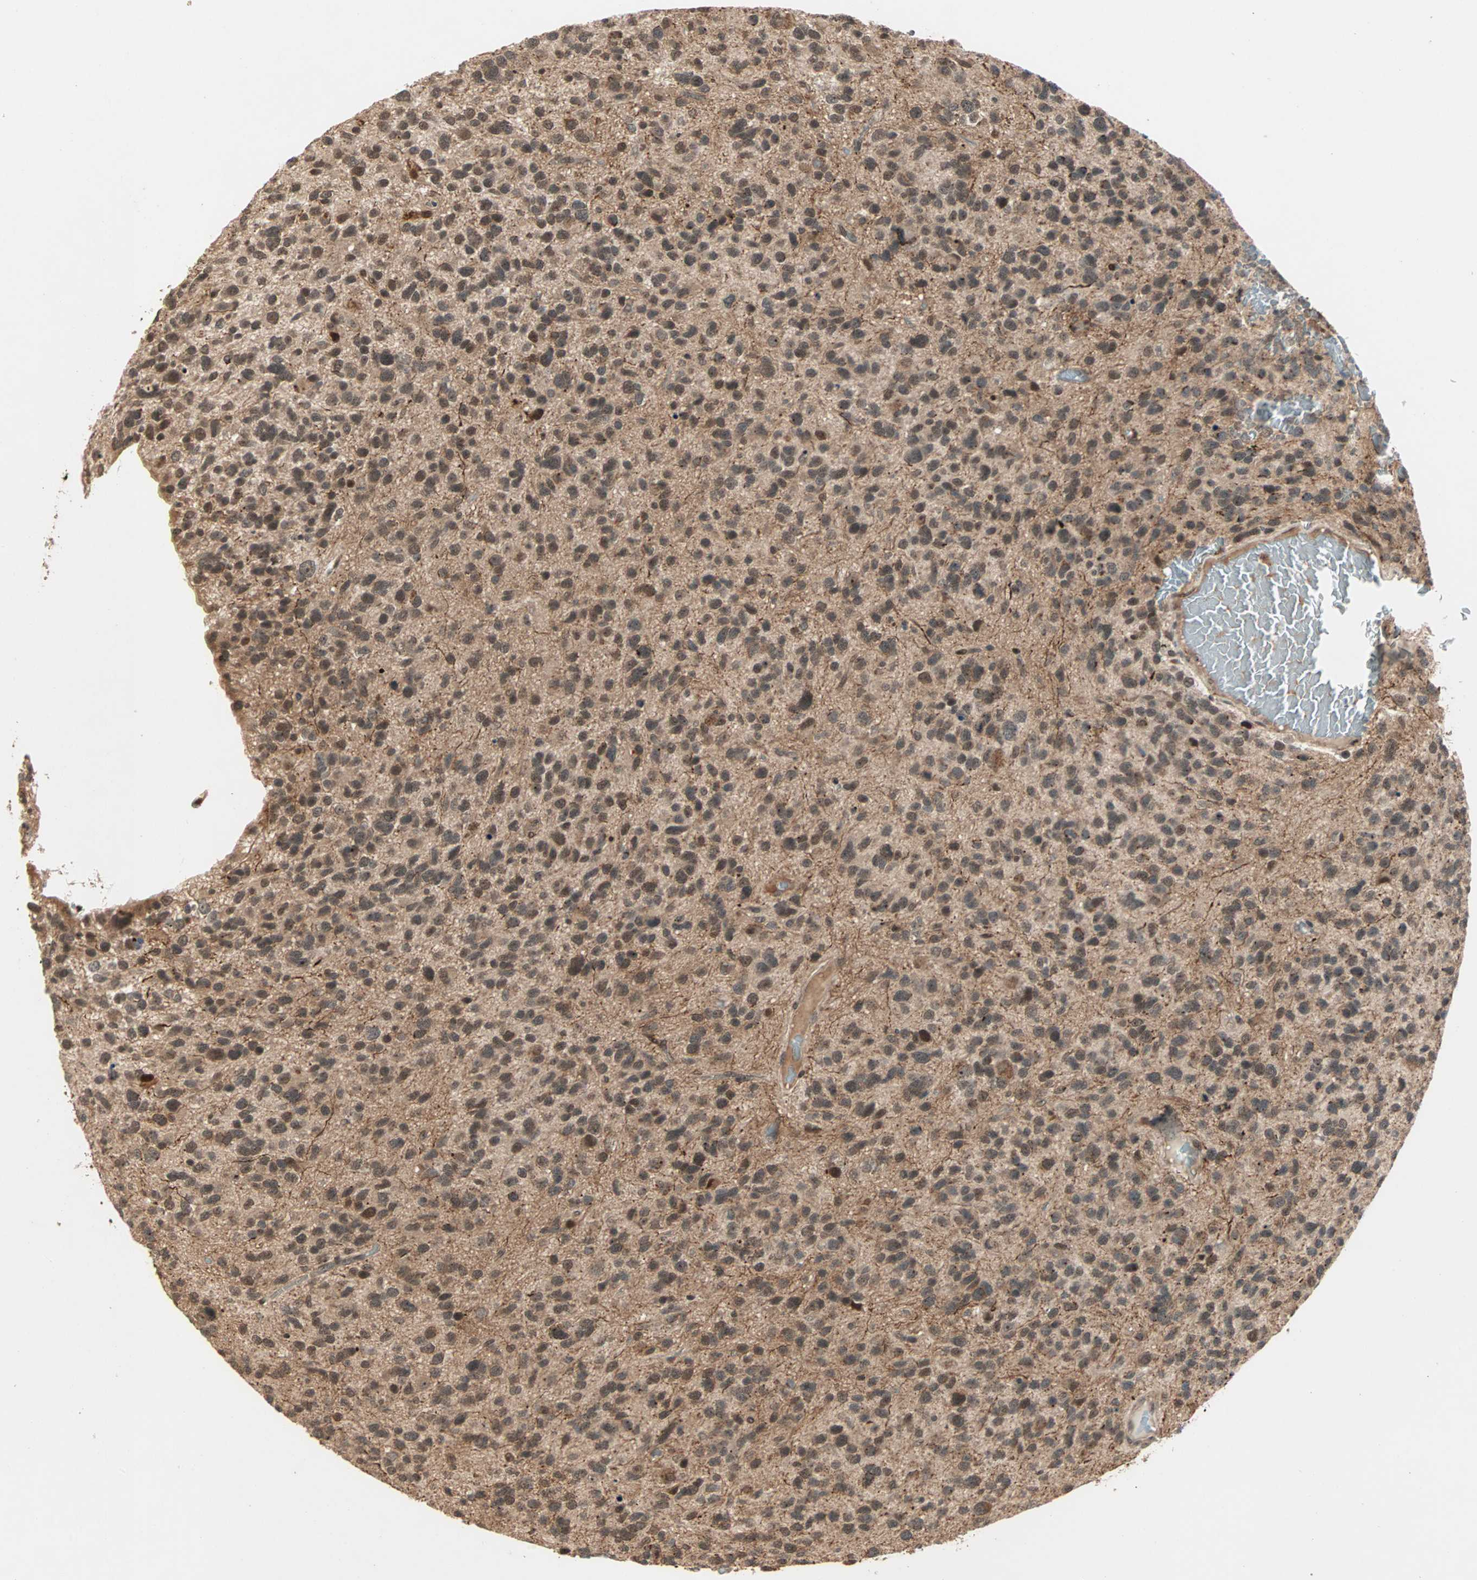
{"staining": {"intensity": "strong", "quantity": ">75%", "location": "cytoplasmic/membranous,nuclear"}, "tissue": "glioma", "cell_type": "Tumor cells", "image_type": "cancer", "snomed": [{"axis": "morphology", "description": "Glioma, malignant, High grade"}, {"axis": "topography", "description": "Brain"}], "caption": "Immunohistochemical staining of human glioma shows high levels of strong cytoplasmic/membranous and nuclear positivity in approximately >75% of tumor cells.", "gene": "ZBED9", "patient": {"sex": "female", "age": 58}}